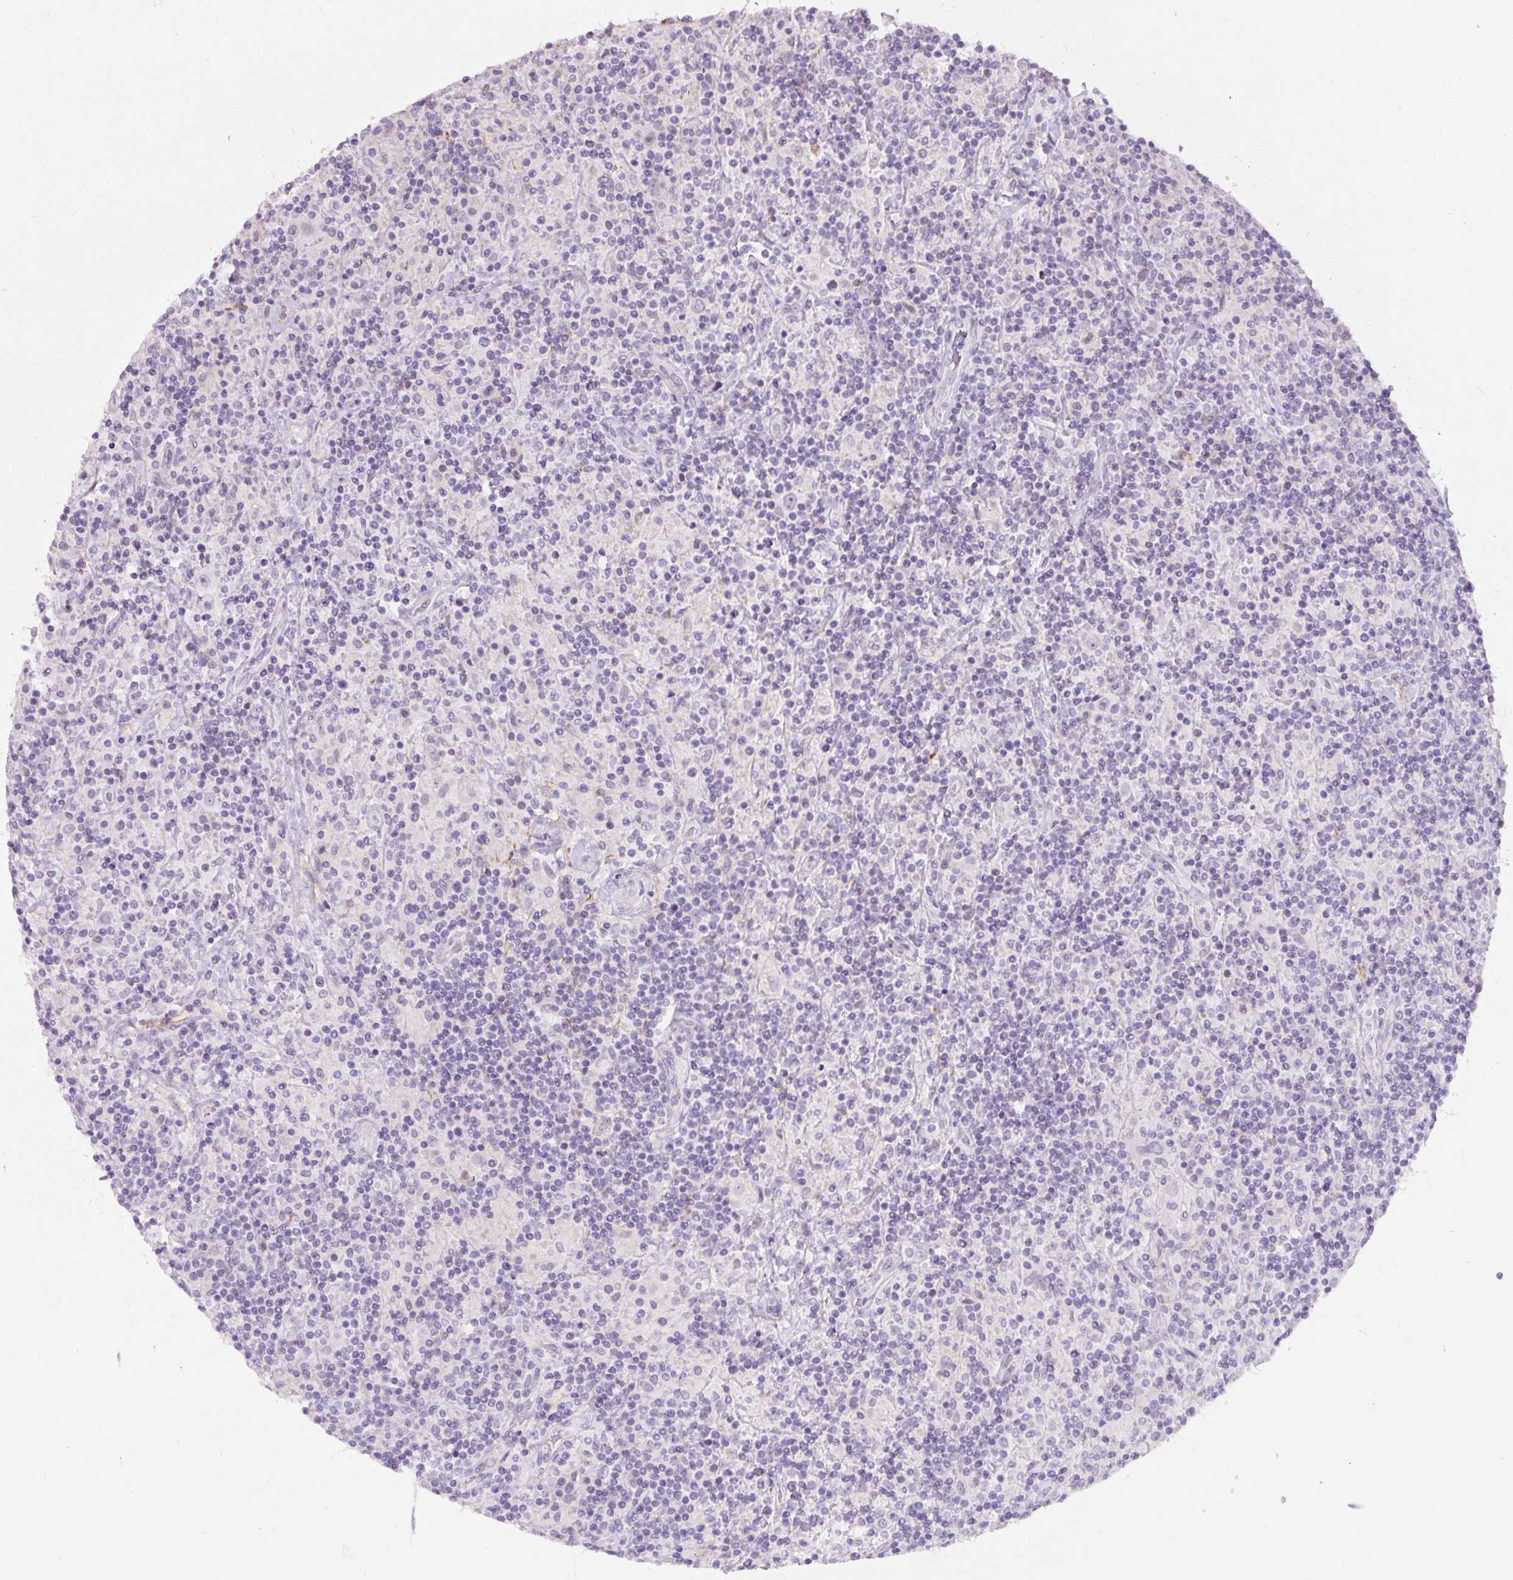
{"staining": {"intensity": "negative", "quantity": "none", "location": "none"}, "tissue": "lymphoma", "cell_type": "Tumor cells", "image_type": "cancer", "snomed": [{"axis": "morphology", "description": "Hodgkin's disease, NOS"}, {"axis": "topography", "description": "Lymph node"}], "caption": "Hodgkin's disease was stained to show a protein in brown. There is no significant staining in tumor cells. Brightfield microscopy of IHC stained with DAB (brown) and hematoxylin (blue), captured at high magnification.", "gene": "CCL25", "patient": {"sex": "male", "age": 70}}